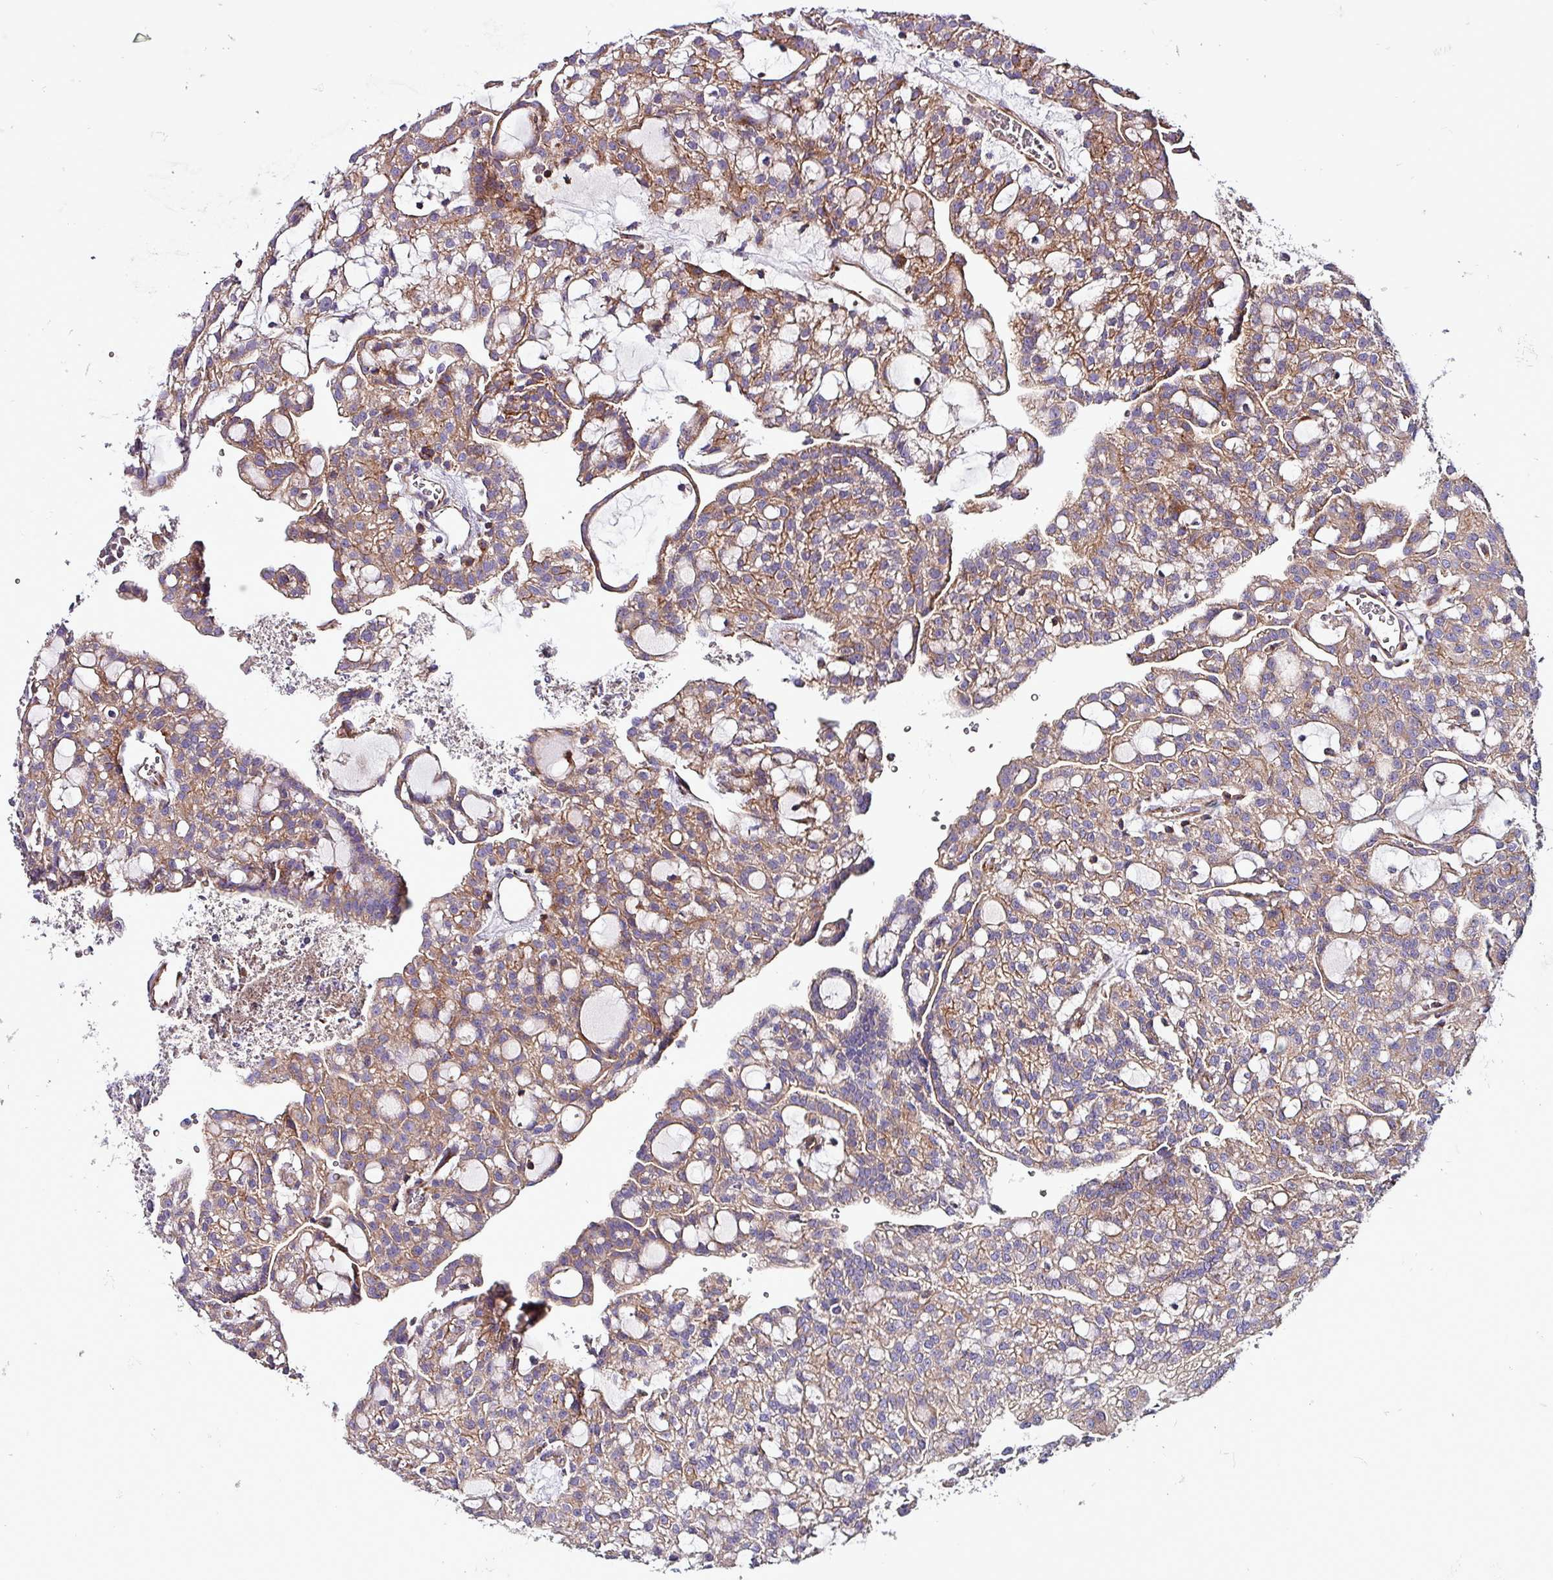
{"staining": {"intensity": "moderate", "quantity": "25%-75%", "location": "cytoplasmic/membranous"}, "tissue": "renal cancer", "cell_type": "Tumor cells", "image_type": "cancer", "snomed": [{"axis": "morphology", "description": "Adenocarcinoma, NOS"}, {"axis": "topography", "description": "Kidney"}], "caption": "Immunohistochemistry (IHC) (DAB) staining of renal adenocarcinoma shows moderate cytoplasmic/membranous protein staining in about 25%-75% of tumor cells. The staining was performed using DAB (3,3'-diaminobenzidine) to visualize the protein expression in brown, while the nuclei were stained in blue with hematoxylin (Magnification: 20x).", "gene": "VAMP4", "patient": {"sex": "male", "age": 63}}